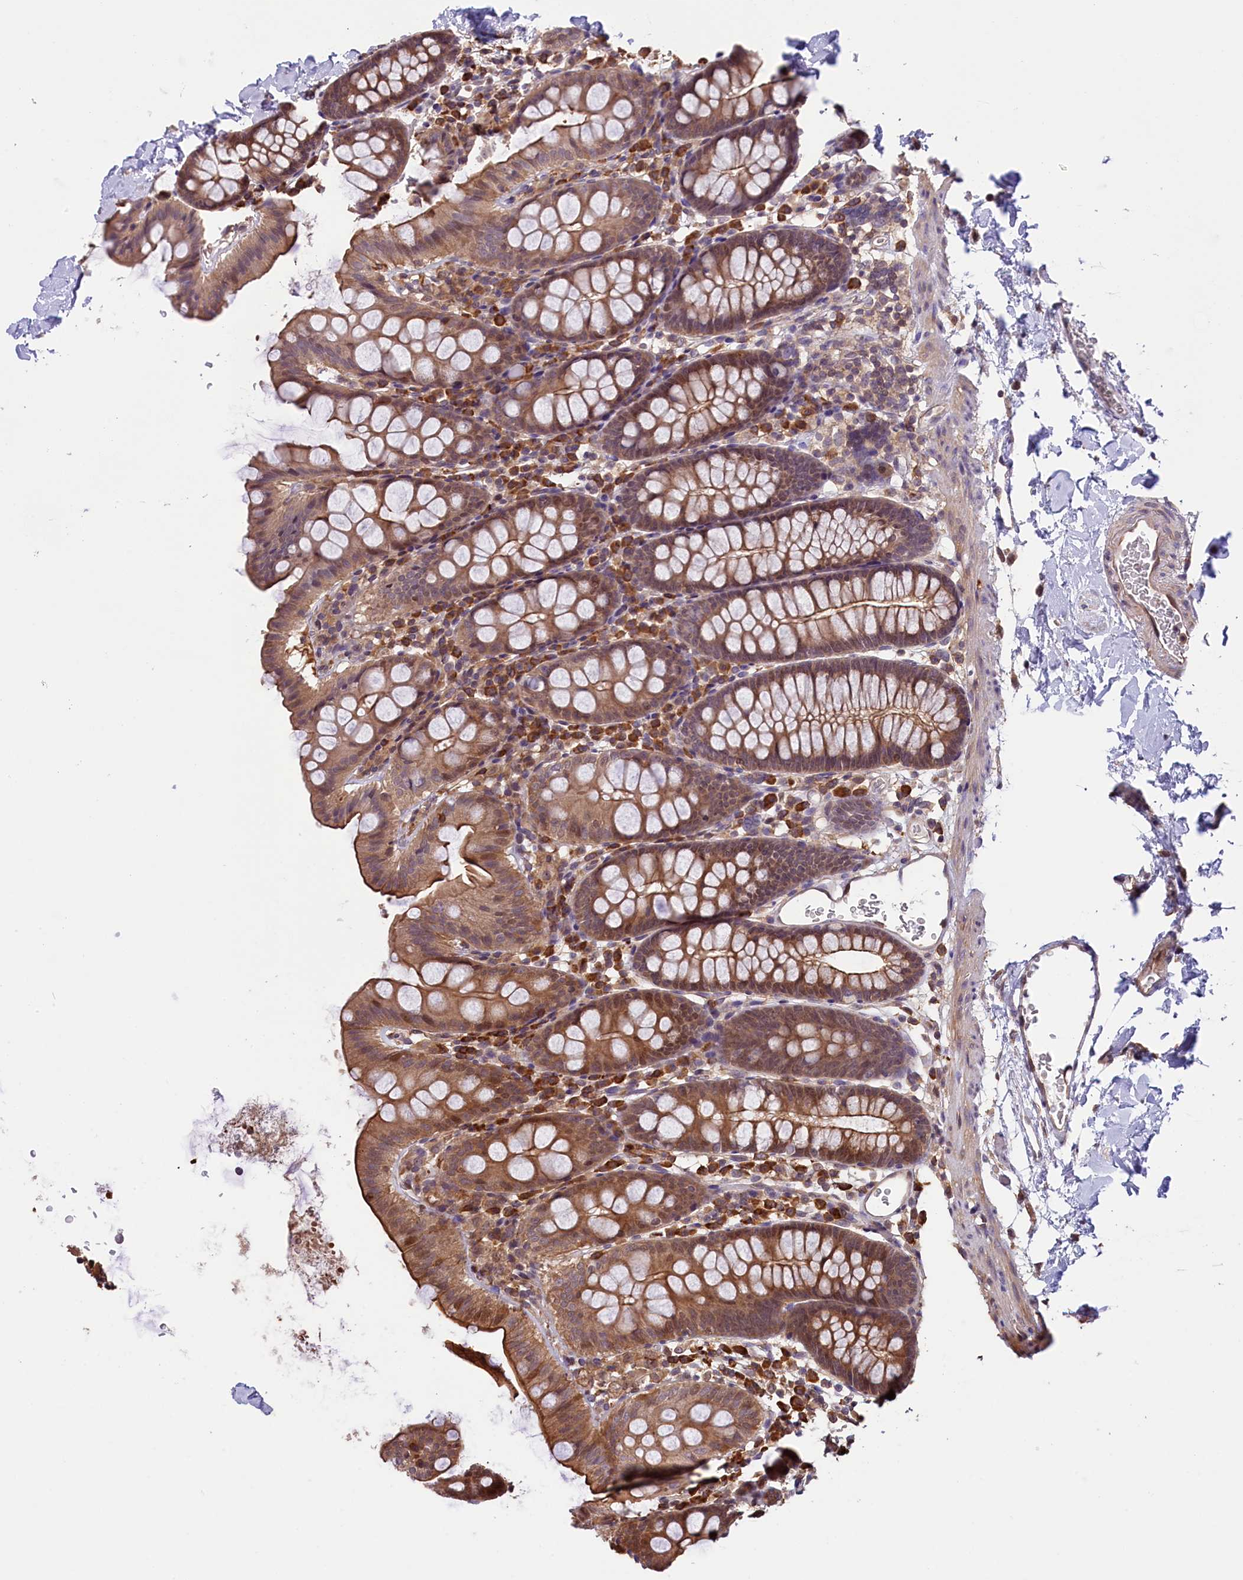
{"staining": {"intensity": "weak", "quantity": "25%-75%", "location": "cytoplasmic/membranous"}, "tissue": "colon", "cell_type": "Endothelial cells", "image_type": "normal", "snomed": [{"axis": "morphology", "description": "Normal tissue, NOS"}, {"axis": "topography", "description": "Colon"}], "caption": "The image demonstrates staining of benign colon, revealing weak cytoplasmic/membranous protein expression (brown color) within endothelial cells.", "gene": "RIC8A", "patient": {"sex": "male", "age": 75}}